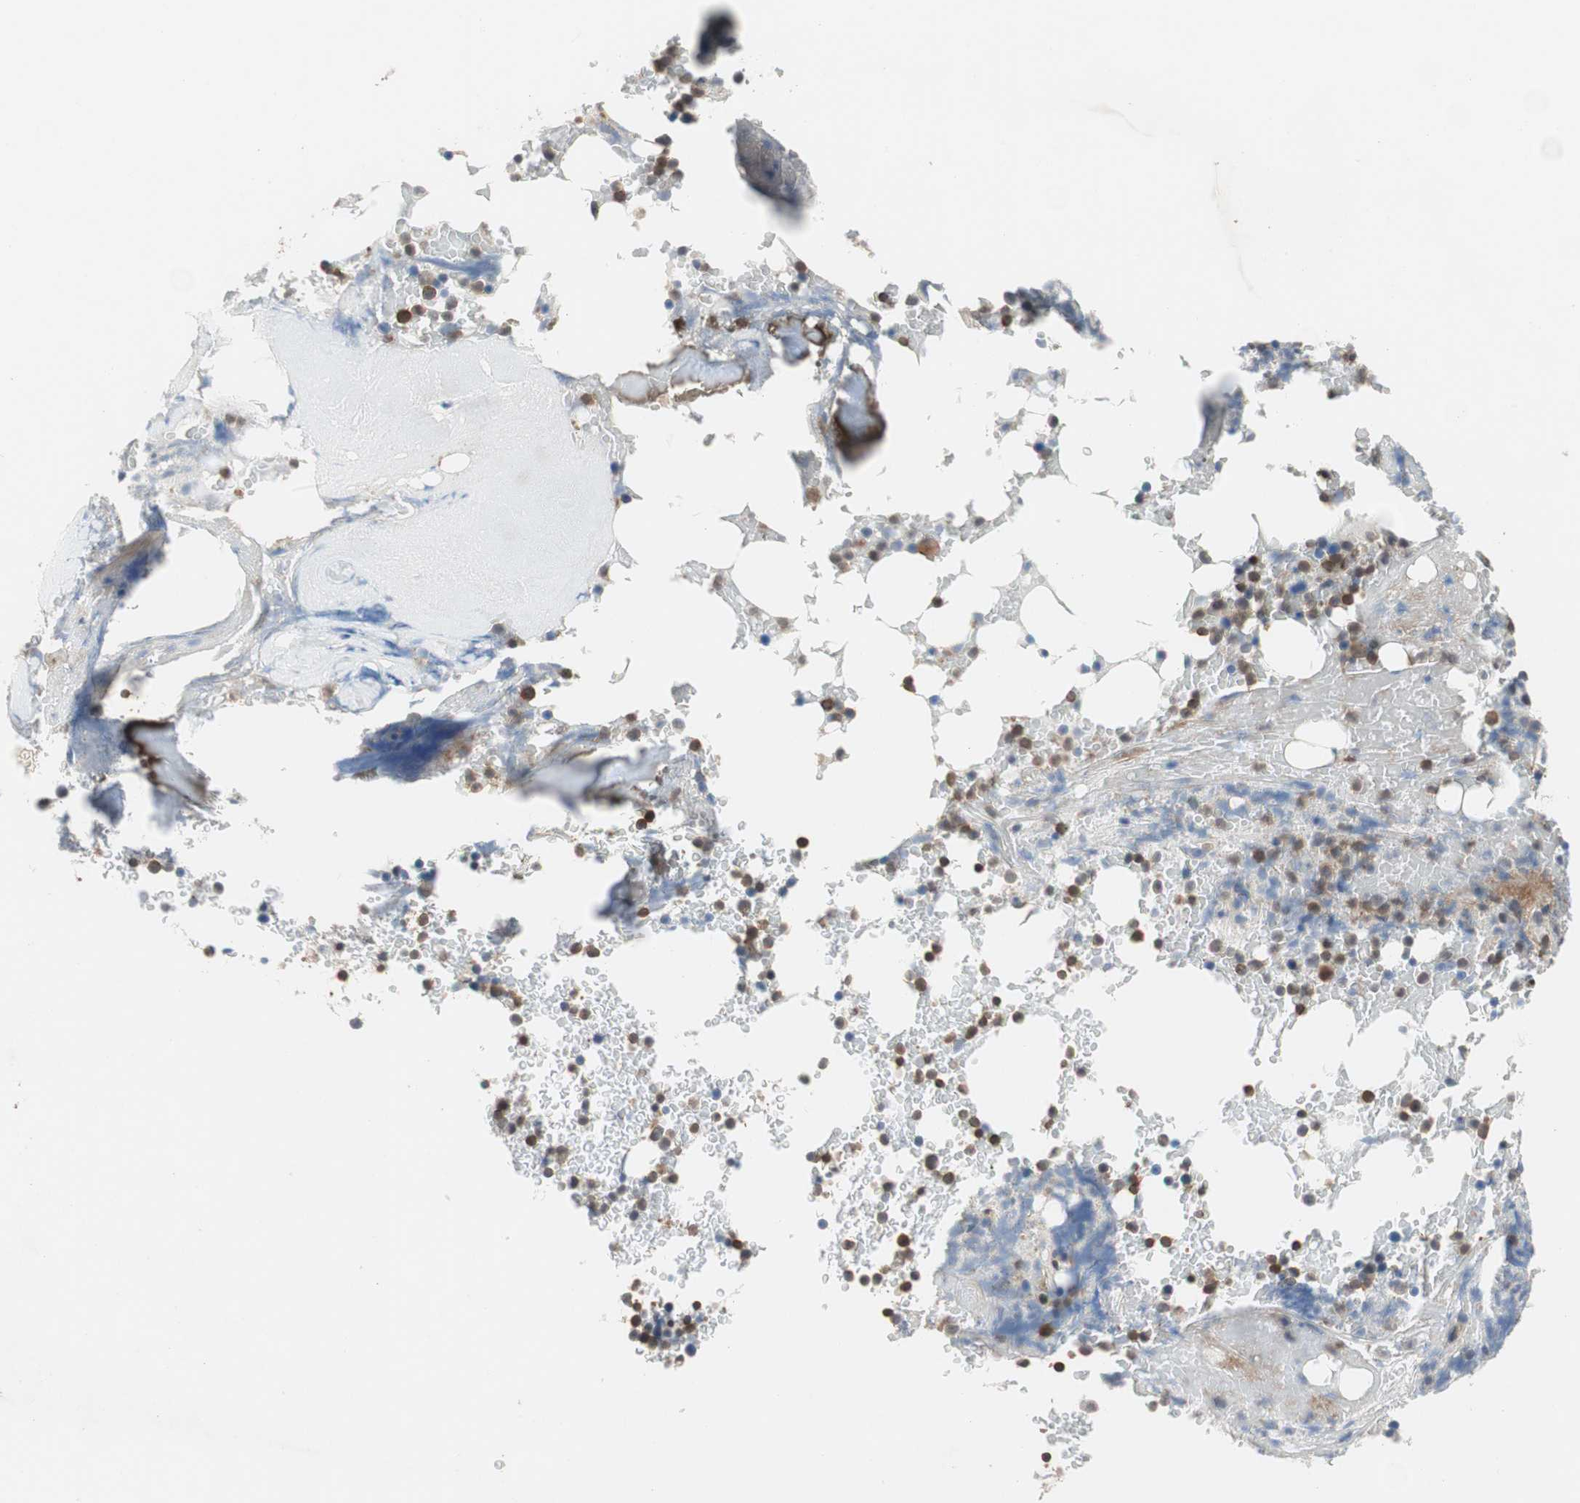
{"staining": {"intensity": "moderate", "quantity": ">75%", "location": "cytoplasmic/membranous"}, "tissue": "bone marrow", "cell_type": "Hematopoietic cells", "image_type": "normal", "snomed": [{"axis": "morphology", "description": "Normal tissue, NOS"}, {"axis": "topography", "description": "Bone marrow"}], "caption": "Immunohistochemistry (IHC) of unremarkable human bone marrow displays medium levels of moderate cytoplasmic/membranous staining in about >75% of hematopoietic cells. (IHC, brightfield microscopy, high magnification).", "gene": "MAP4K2", "patient": {"sex": "female", "age": 66}}